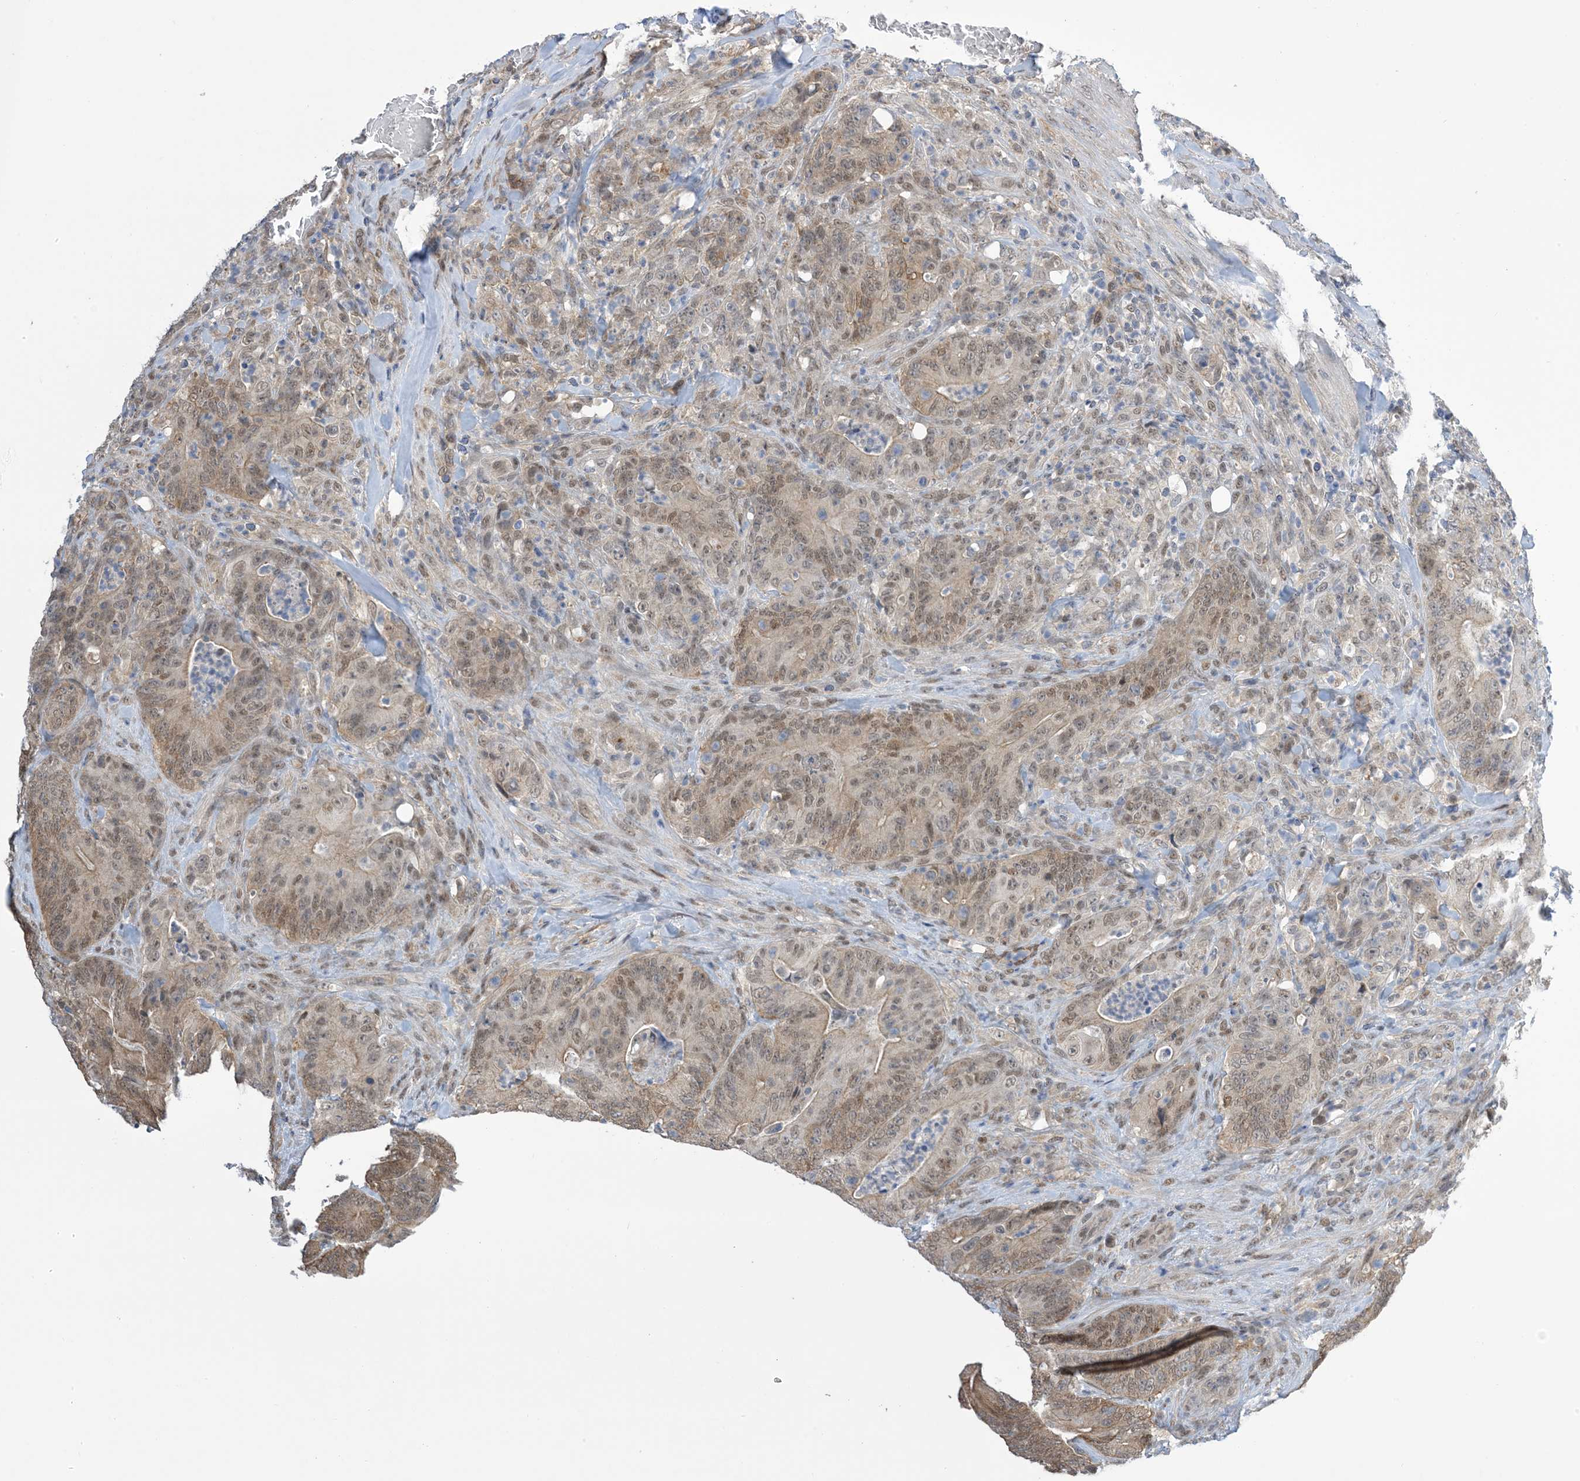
{"staining": {"intensity": "moderate", "quantity": "25%-75%", "location": "cytoplasmic/membranous,nuclear"}, "tissue": "colorectal cancer", "cell_type": "Tumor cells", "image_type": "cancer", "snomed": [{"axis": "morphology", "description": "Normal tissue, NOS"}, {"axis": "topography", "description": "Colon"}], "caption": "A histopathology image of human colorectal cancer stained for a protein exhibits moderate cytoplasmic/membranous and nuclear brown staining in tumor cells. (Brightfield microscopy of DAB IHC at high magnification).", "gene": "ZNF8", "patient": {"sex": "female", "age": 82}}